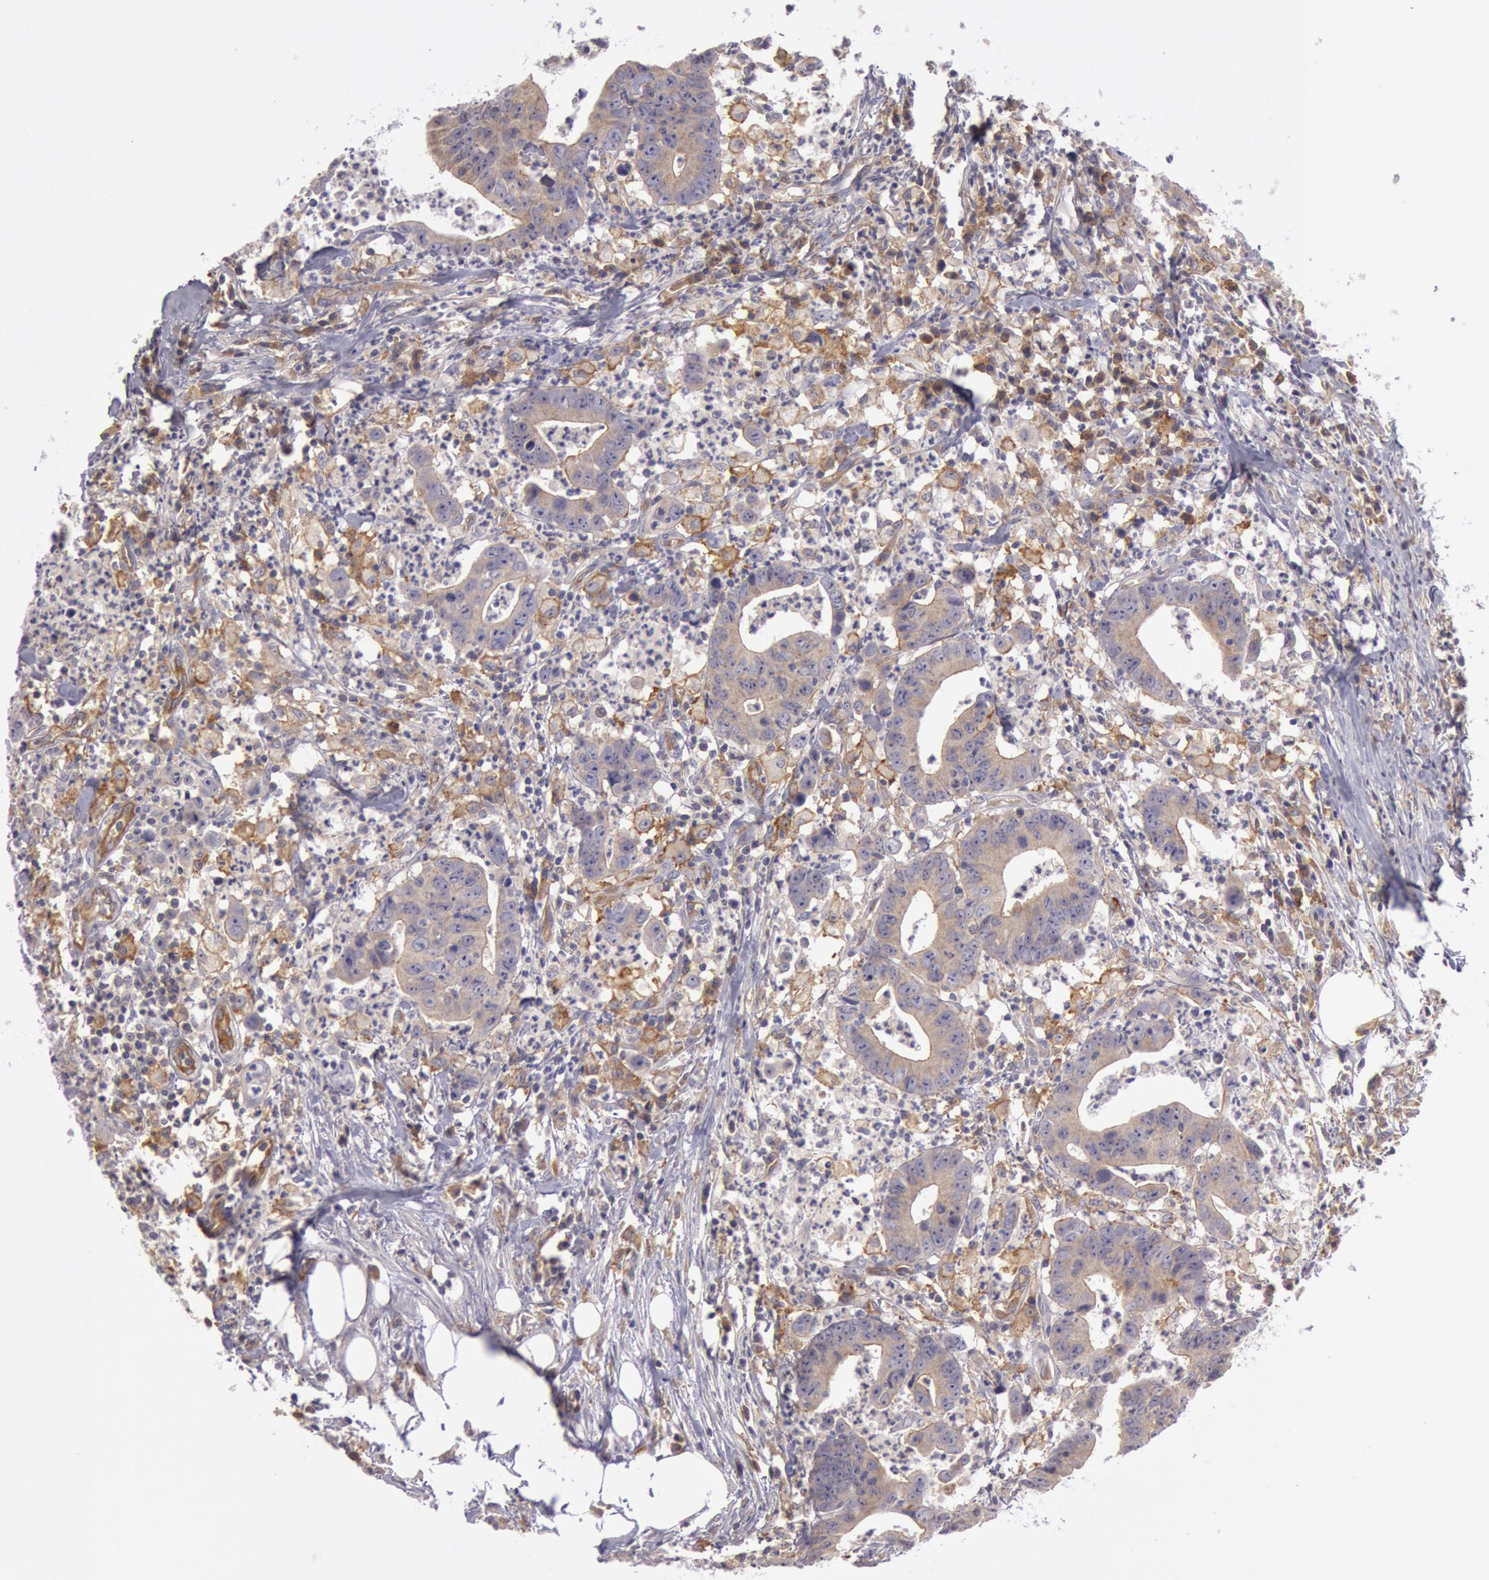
{"staining": {"intensity": "weak", "quantity": "25%-75%", "location": "cytoplasmic/membranous"}, "tissue": "colorectal cancer", "cell_type": "Tumor cells", "image_type": "cancer", "snomed": [{"axis": "morphology", "description": "Adenocarcinoma, NOS"}, {"axis": "topography", "description": "Colon"}], "caption": "Immunohistochemical staining of human colorectal adenocarcinoma reveals low levels of weak cytoplasmic/membranous staining in about 25%-75% of tumor cells.", "gene": "MYO5A", "patient": {"sex": "male", "age": 55}}